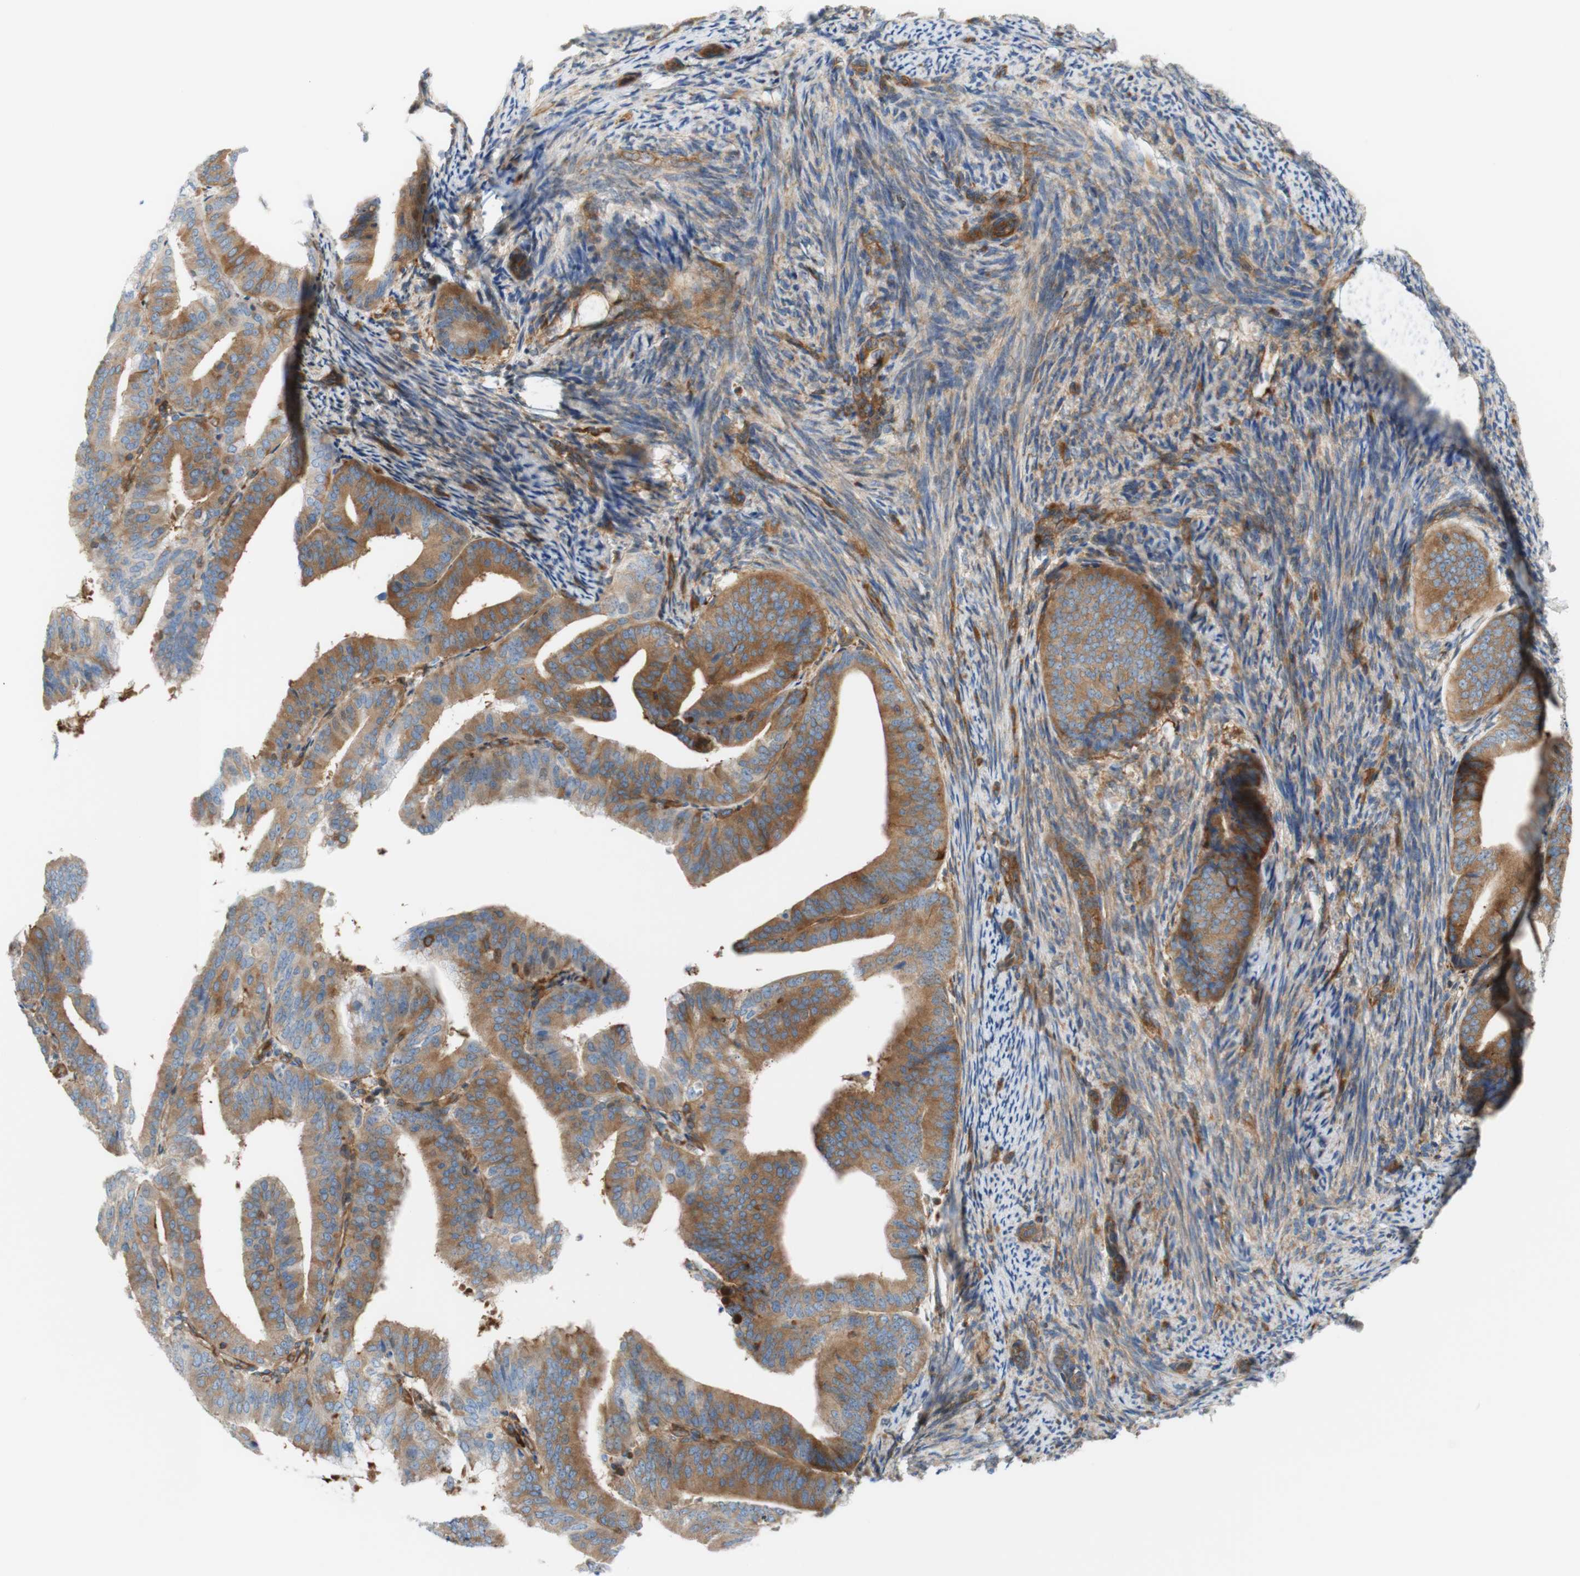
{"staining": {"intensity": "moderate", "quantity": "25%-75%", "location": "cytoplasmic/membranous"}, "tissue": "endometrial cancer", "cell_type": "Tumor cells", "image_type": "cancer", "snomed": [{"axis": "morphology", "description": "Adenocarcinoma, NOS"}, {"axis": "topography", "description": "Endometrium"}], "caption": "Immunohistochemistry (IHC) staining of endometrial adenocarcinoma, which shows medium levels of moderate cytoplasmic/membranous expression in about 25%-75% of tumor cells indicating moderate cytoplasmic/membranous protein positivity. The staining was performed using DAB (brown) for protein detection and nuclei were counterstained in hematoxylin (blue).", "gene": "STOM", "patient": {"sex": "female", "age": 63}}